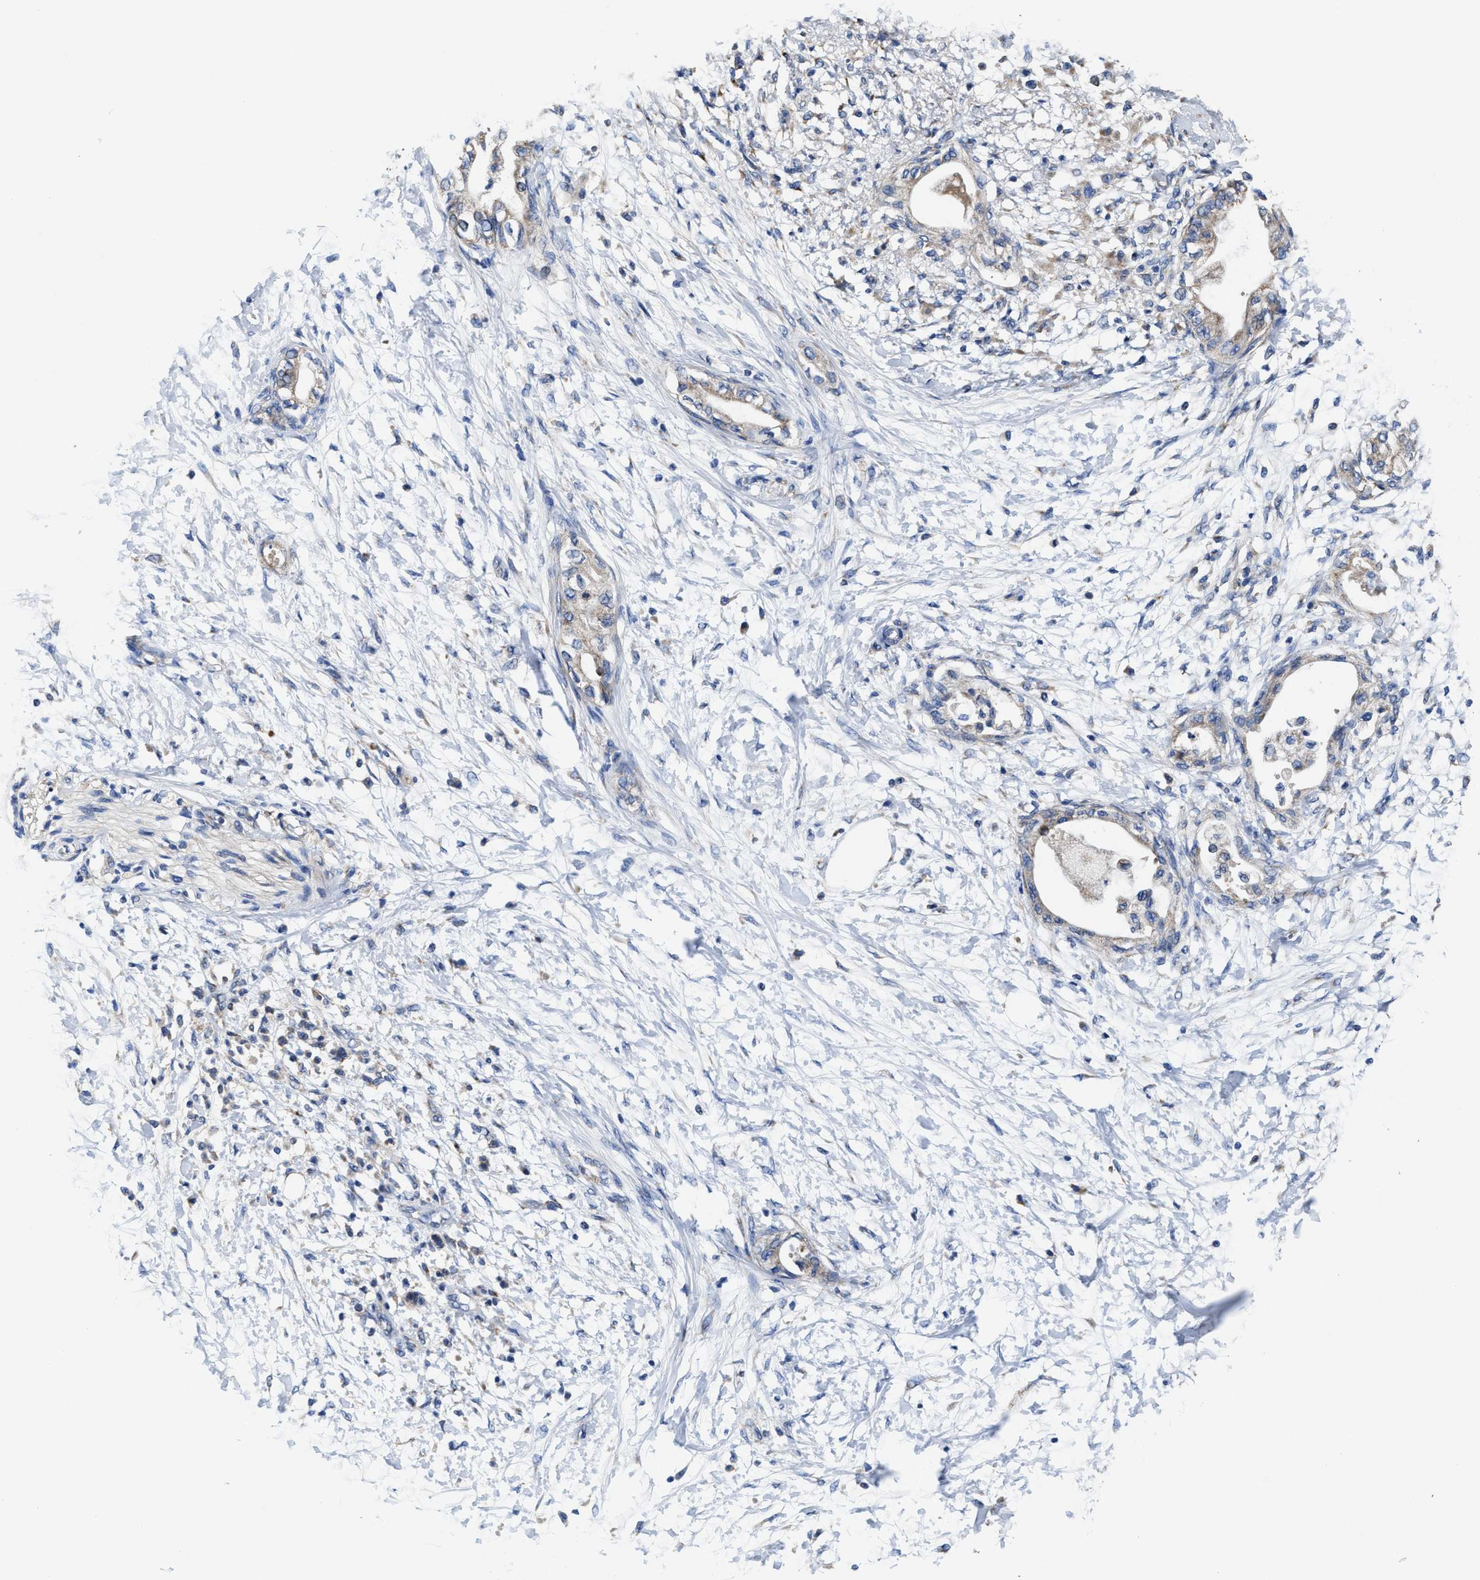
{"staining": {"intensity": "negative", "quantity": "none", "location": "none"}, "tissue": "adipose tissue", "cell_type": "Adipocytes", "image_type": "normal", "snomed": [{"axis": "morphology", "description": "Normal tissue, NOS"}, {"axis": "morphology", "description": "Adenocarcinoma, NOS"}, {"axis": "topography", "description": "Duodenum"}, {"axis": "topography", "description": "Peripheral nerve tissue"}], "caption": "This is an immunohistochemistry image of unremarkable human adipose tissue. There is no positivity in adipocytes.", "gene": "TMEM30A", "patient": {"sex": "female", "age": 60}}